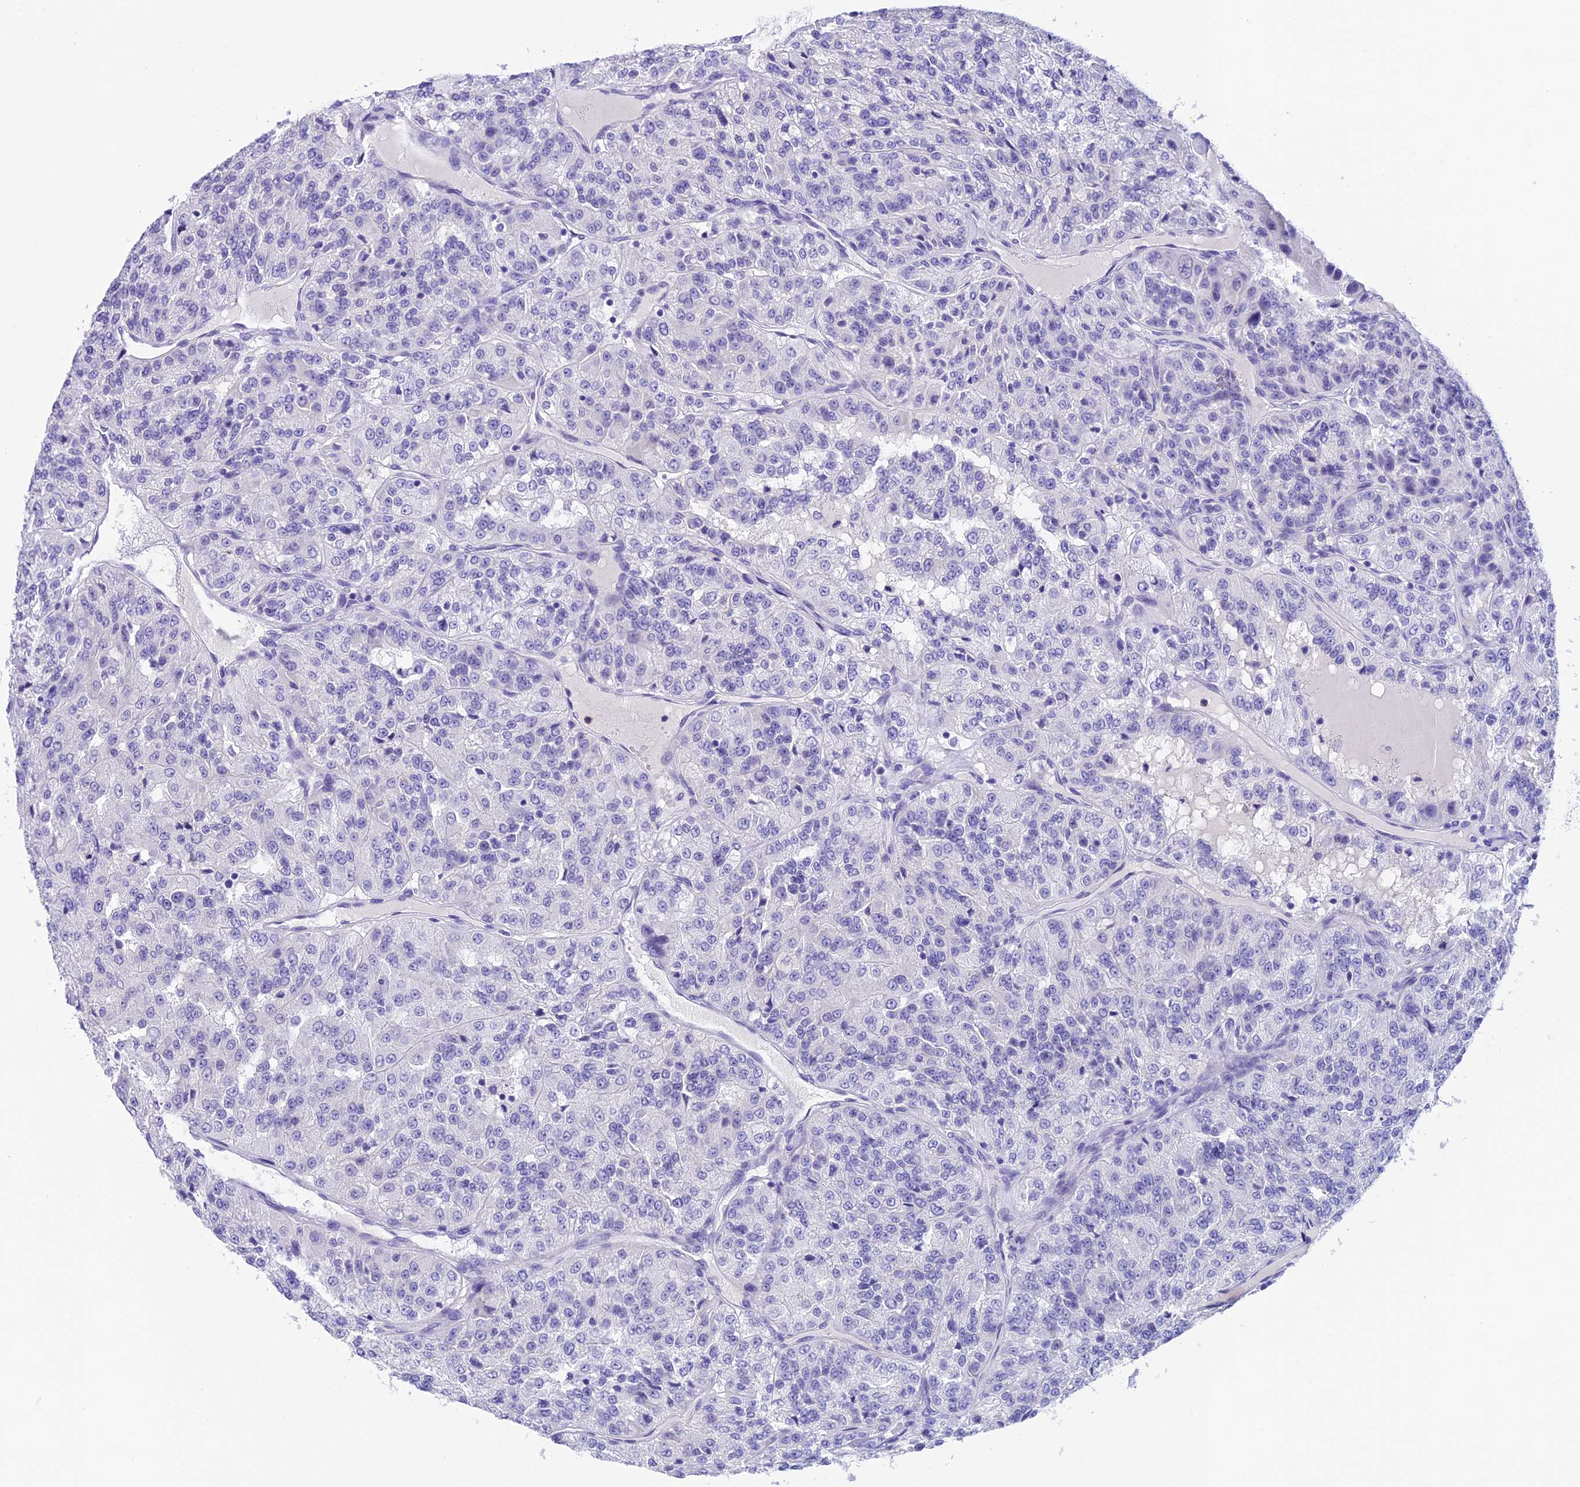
{"staining": {"intensity": "negative", "quantity": "none", "location": "none"}, "tissue": "renal cancer", "cell_type": "Tumor cells", "image_type": "cancer", "snomed": [{"axis": "morphology", "description": "Adenocarcinoma, NOS"}, {"axis": "topography", "description": "Kidney"}], "caption": "Immunohistochemistry (IHC) image of neoplastic tissue: human renal cancer stained with DAB (3,3'-diaminobenzidine) shows no significant protein staining in tumor cells.", "gene": "C17orf67", "patient": {"sex": "female", "age": 63}}